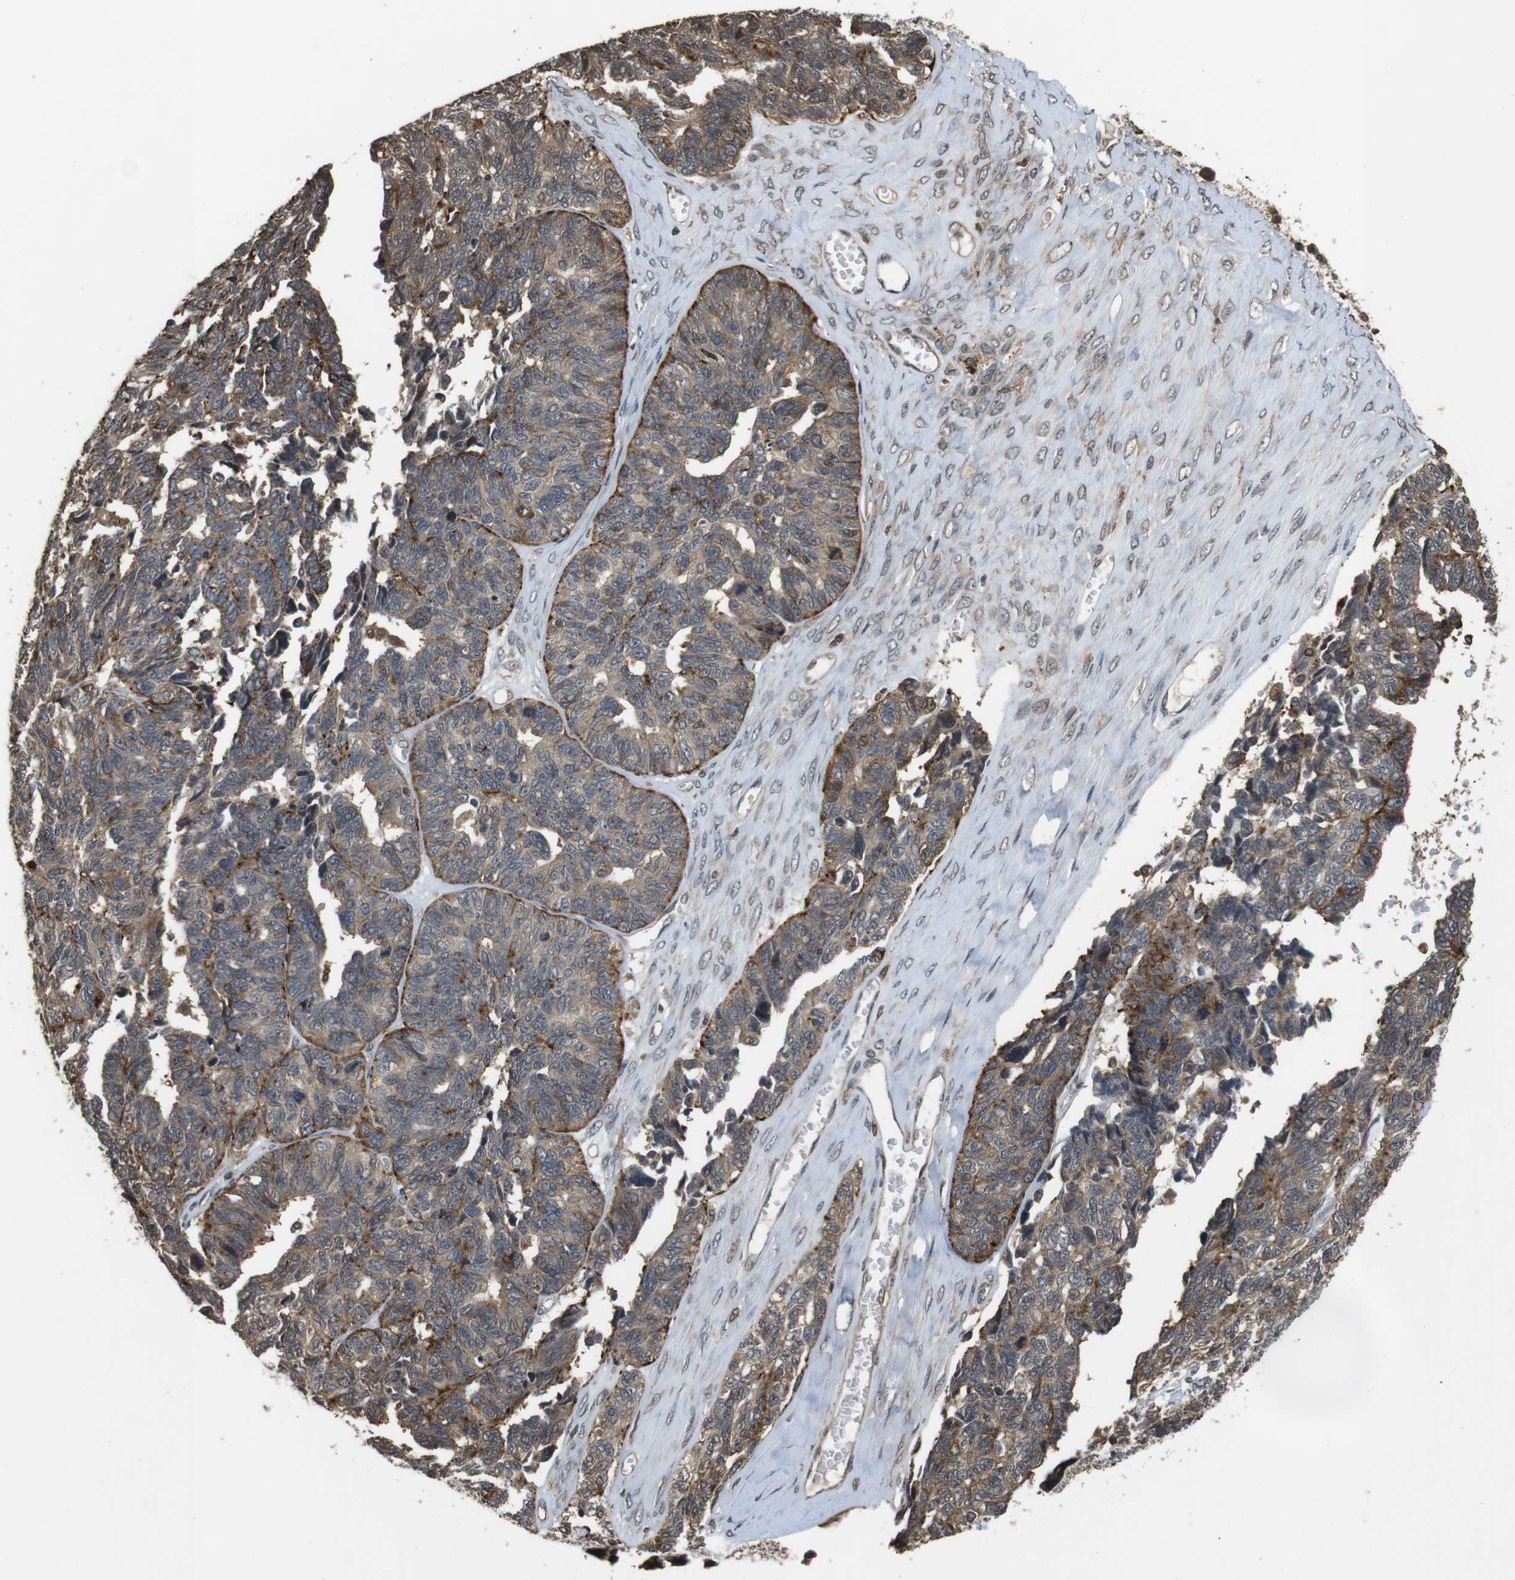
{"staining": {"intensity": "moderate", "quantity": "25%-75%", "location": "cytoplasmic/membranous"}, "tissue": "ovarian cancer", "cell_type": "Tumor cells", "image_type": "cancer", "snomed": [{"axis": "morphology", "description": "Cystadenocarcinoma, serous, NOS"}, {"axis": "topography", "description": "Ovary"}], "caption": "IHC micrograph of neoplastic tissue: serous cystadenocarcinoma (ovarian) stained using IHC shows medium levels of moderate protein expression localized specifically in the cytoplasmic/membranous of tumor cells, appearing as a cytoplasmic/membranous brown color.", "gene": "FZD10", "patient": {"sex": "female", "age": 79}}